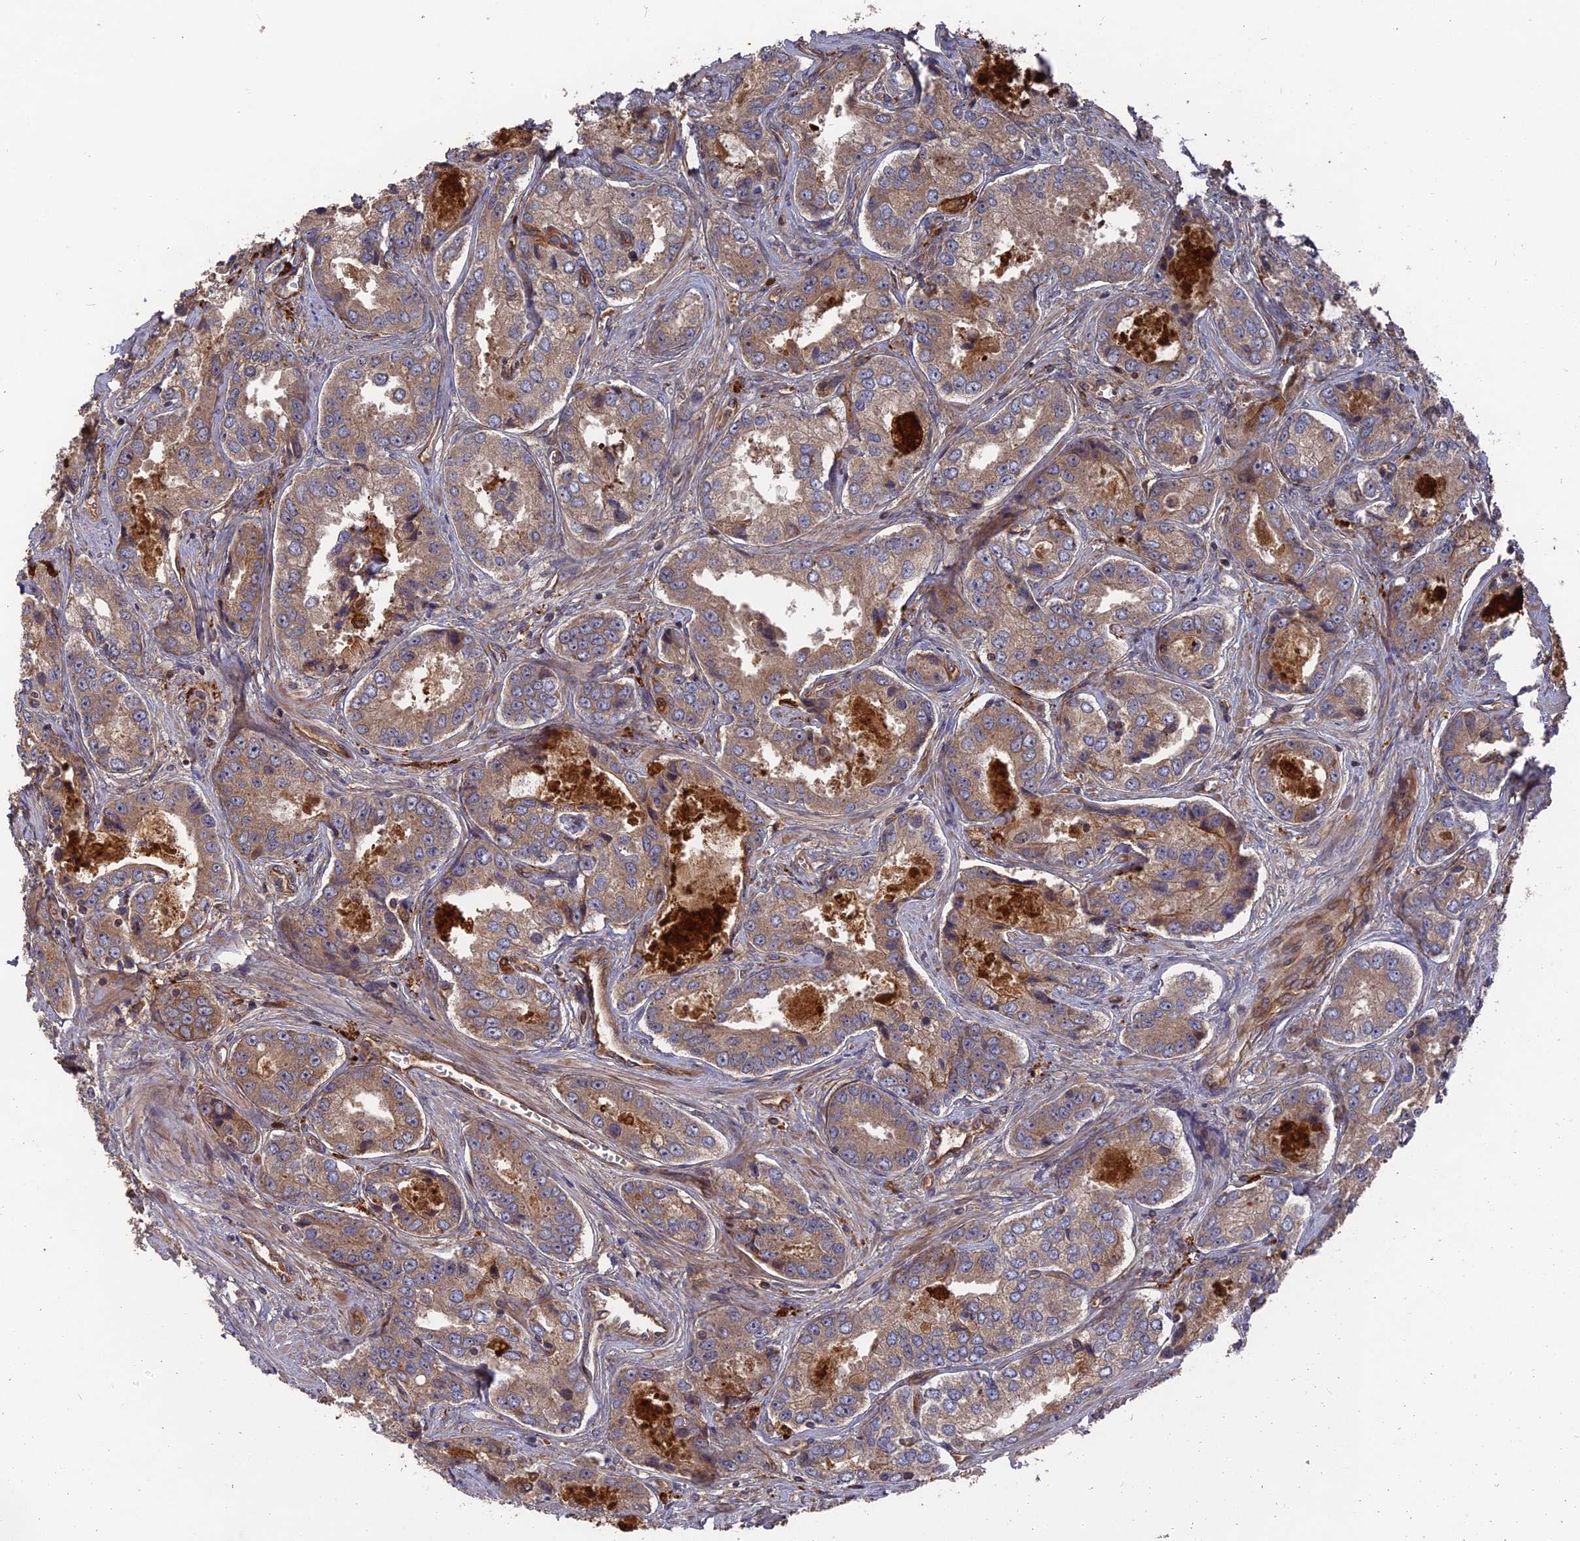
{"staining": {"intensity": "moderate", "quantity": ">75%", "location": "cytoplasmic/membranous"}, "tissue": "prostate cancer", "cell_type": "Tumor cells", "image_type": "cancer", "snomed": [{"axis": "morphology", "description": "Adenocarcinoma, Low grade"}, {"axis": "topography", "description": "Prostate"}], "caption": "Protein expression analysis of human prostate low-grade adenocarcinoma reveals moderate cytoplasmic/membranous positivity in approximately >75% of tumor cells.", "gene": "DEF8", "patient": {"sex": "male", "age": 68}}